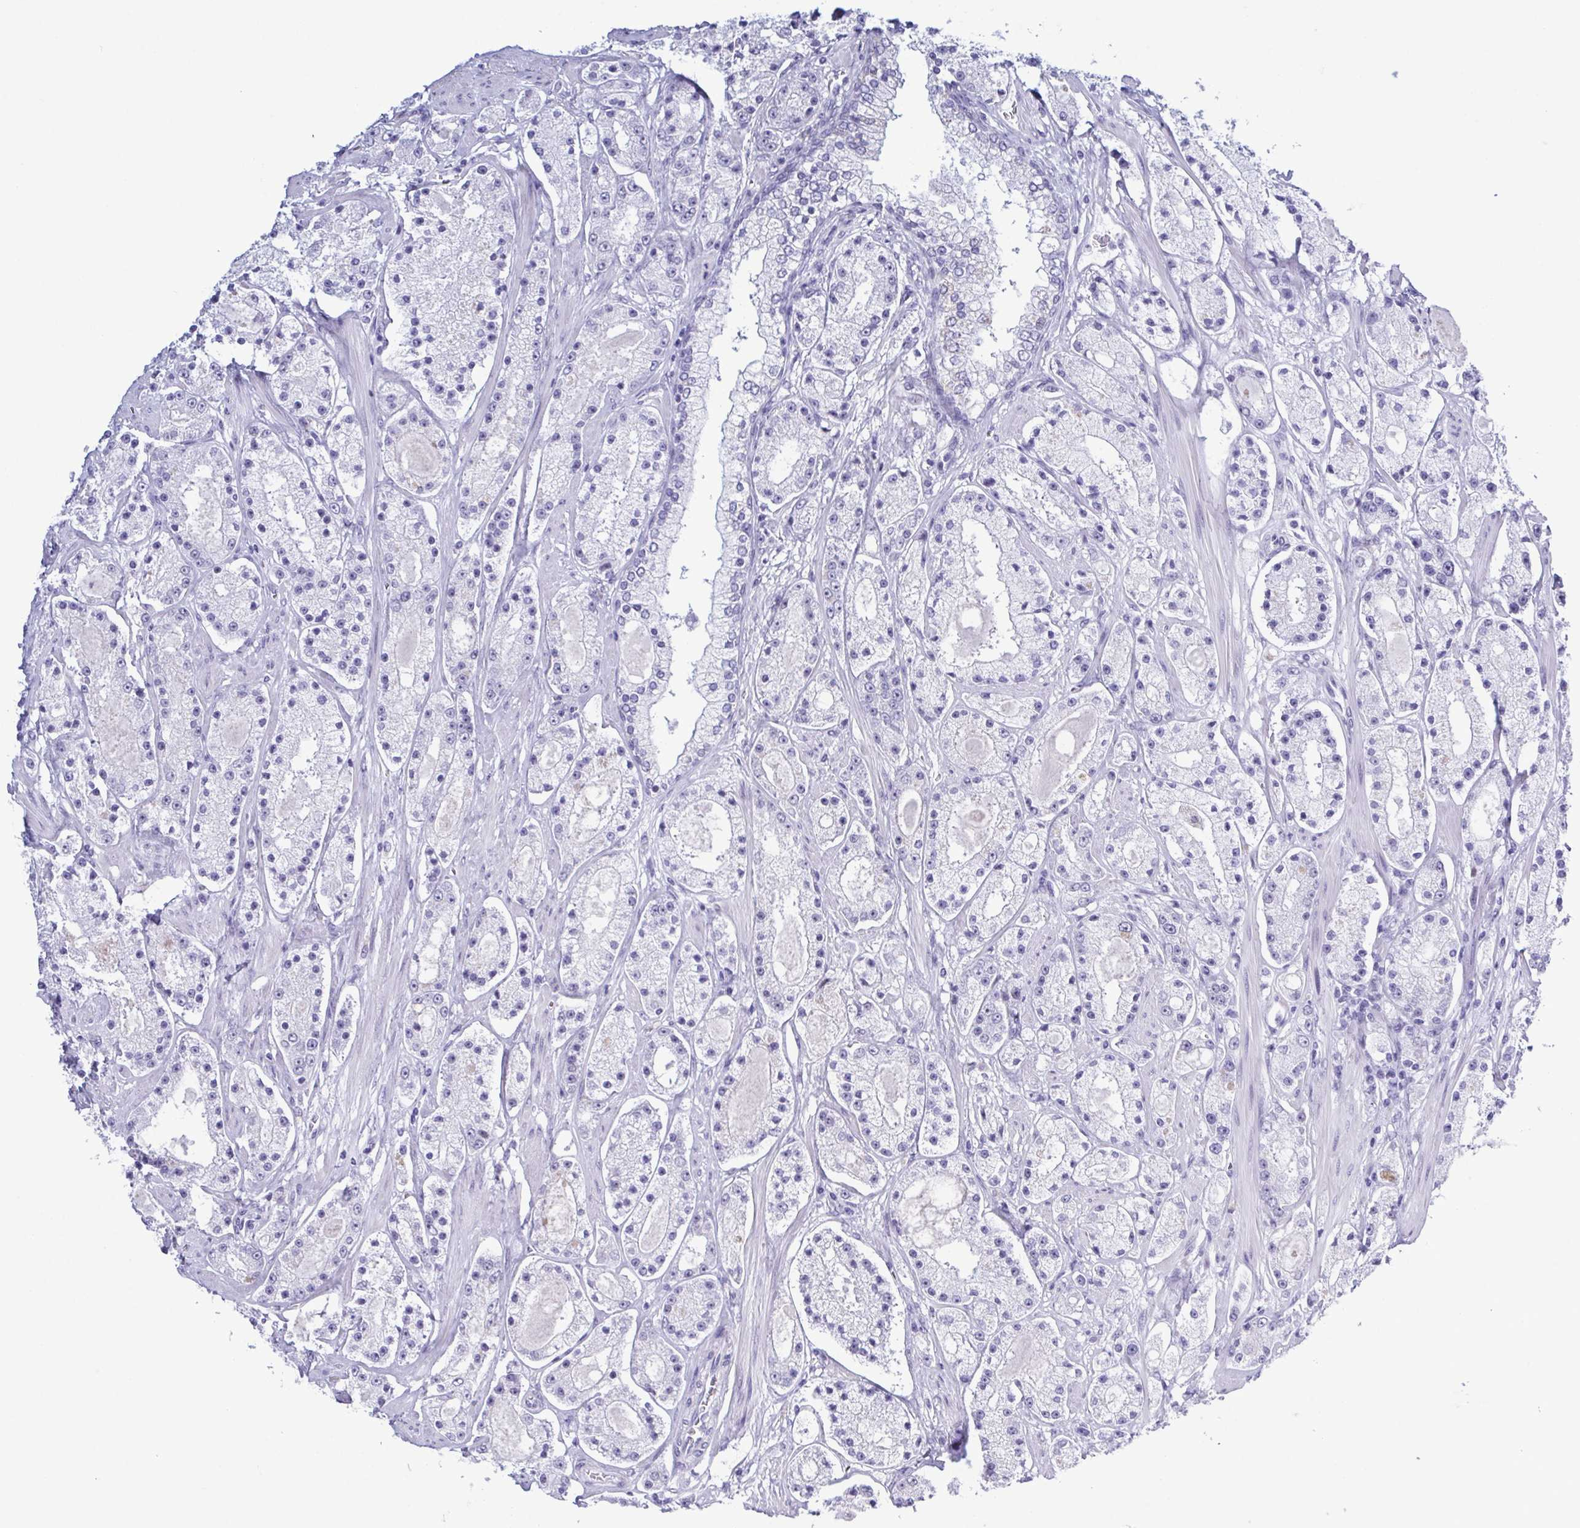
{"staining": {"intensity": "negative", "quantity": "none", "location": "none"}, "tissue": "prostate cancer", "cell_type": "Tumor cells", "image_type": "cancer", "snomed": [{"axis": "morphology", "description": "Adenocarcinoma, High grade"}, {"axis": "topography", "description": "Prostate"}], "caption": "A high-resolution histopathology image shows immunohistochemistry staining of high-grade adenocarcinoma (prostate), which shows no significant expression in tumor cells.", "gene": "SUGP2", "patient": {"sex": "male", "age": 67}}